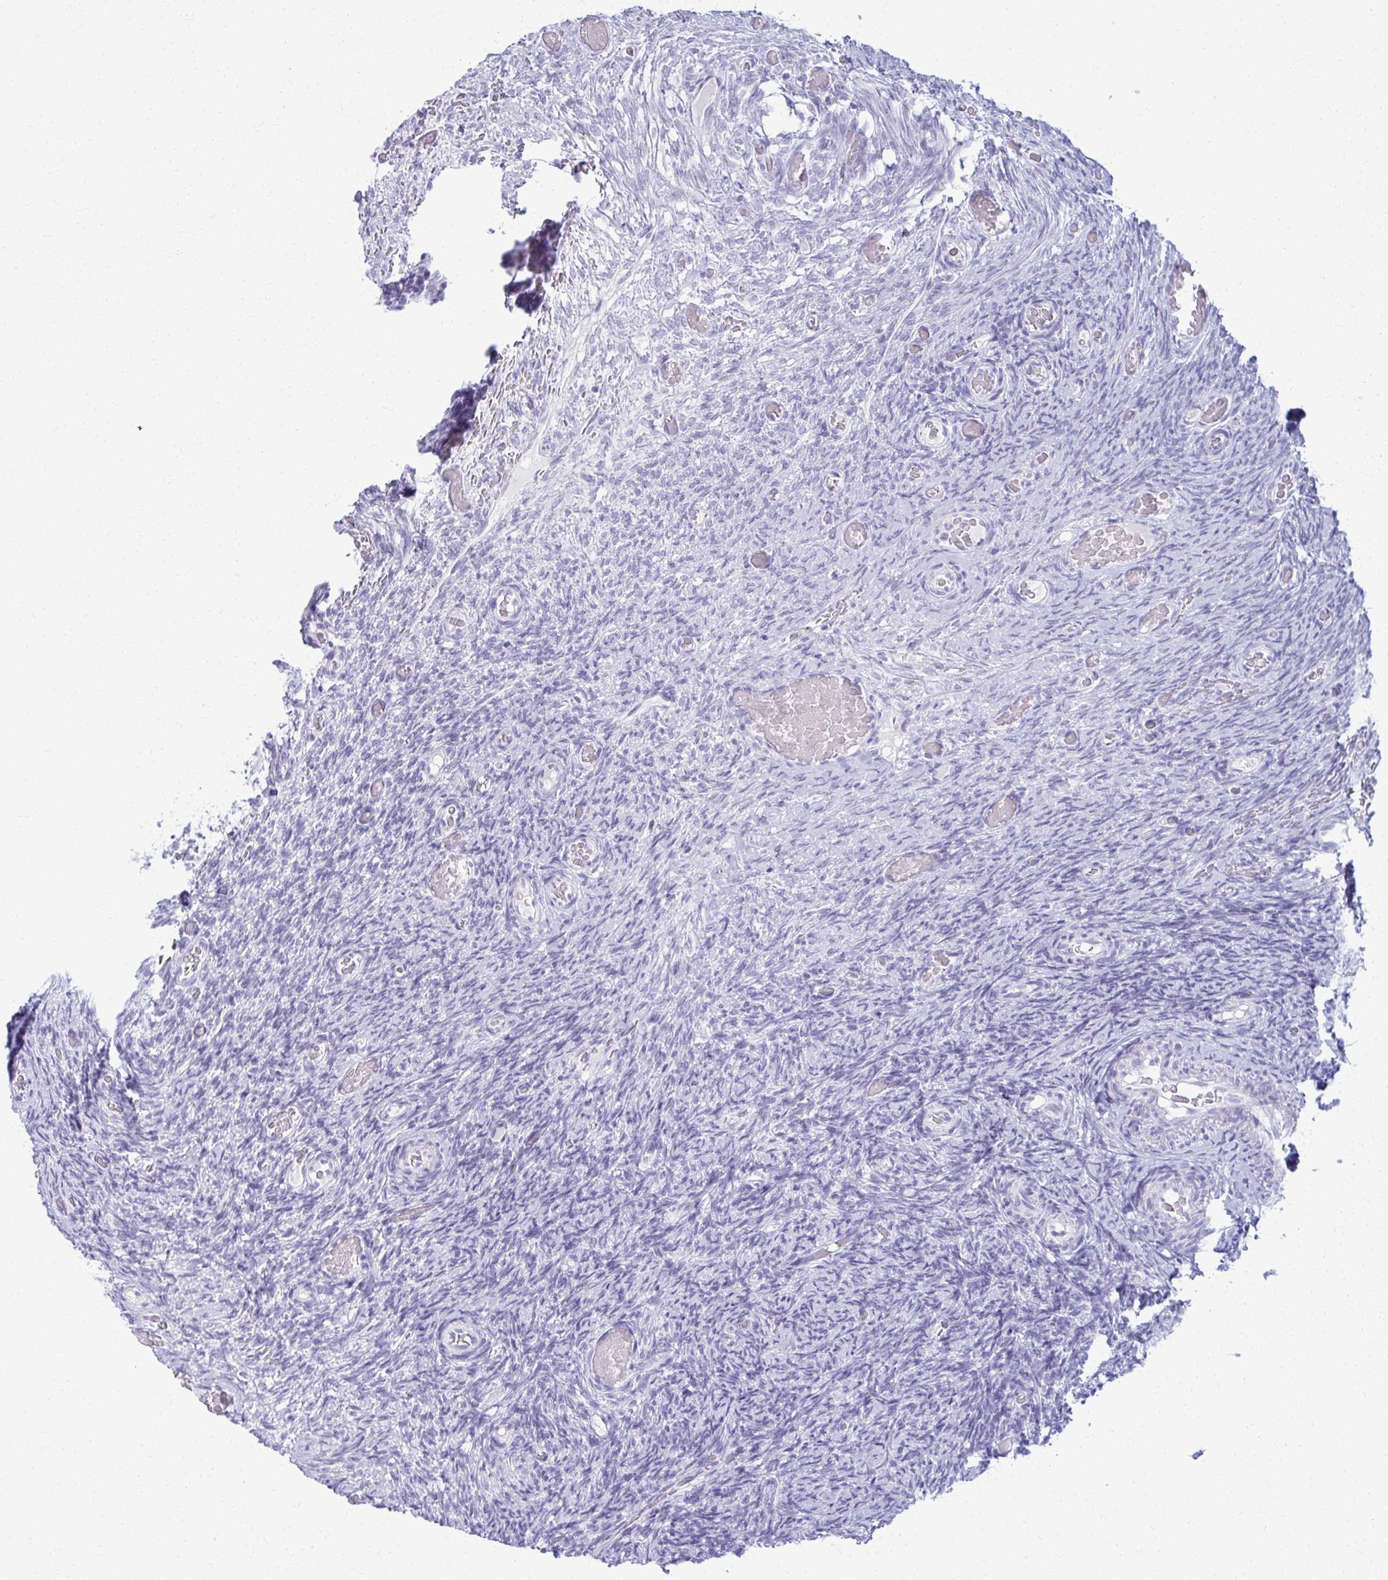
{"staining": {"intensity": "negative", "quantity": "none", "location": "none"}, "tissue": "ovary", "cell_type": "Ovarian stroma cells", "image_type": "normal", "snomed": [{"axis": "morphology", "description": "Normal tissue, NOS"}, {"axis": "topography", "description": "Ovary"}], "caption": "High power microscopy histopathology image of an immunohistochemistry image of unremarkable ovary, revealing no significant expression in ovarian stroma cells.", "gene": "ACSM2A", "patient": {"sex": "female", "age": 34}}